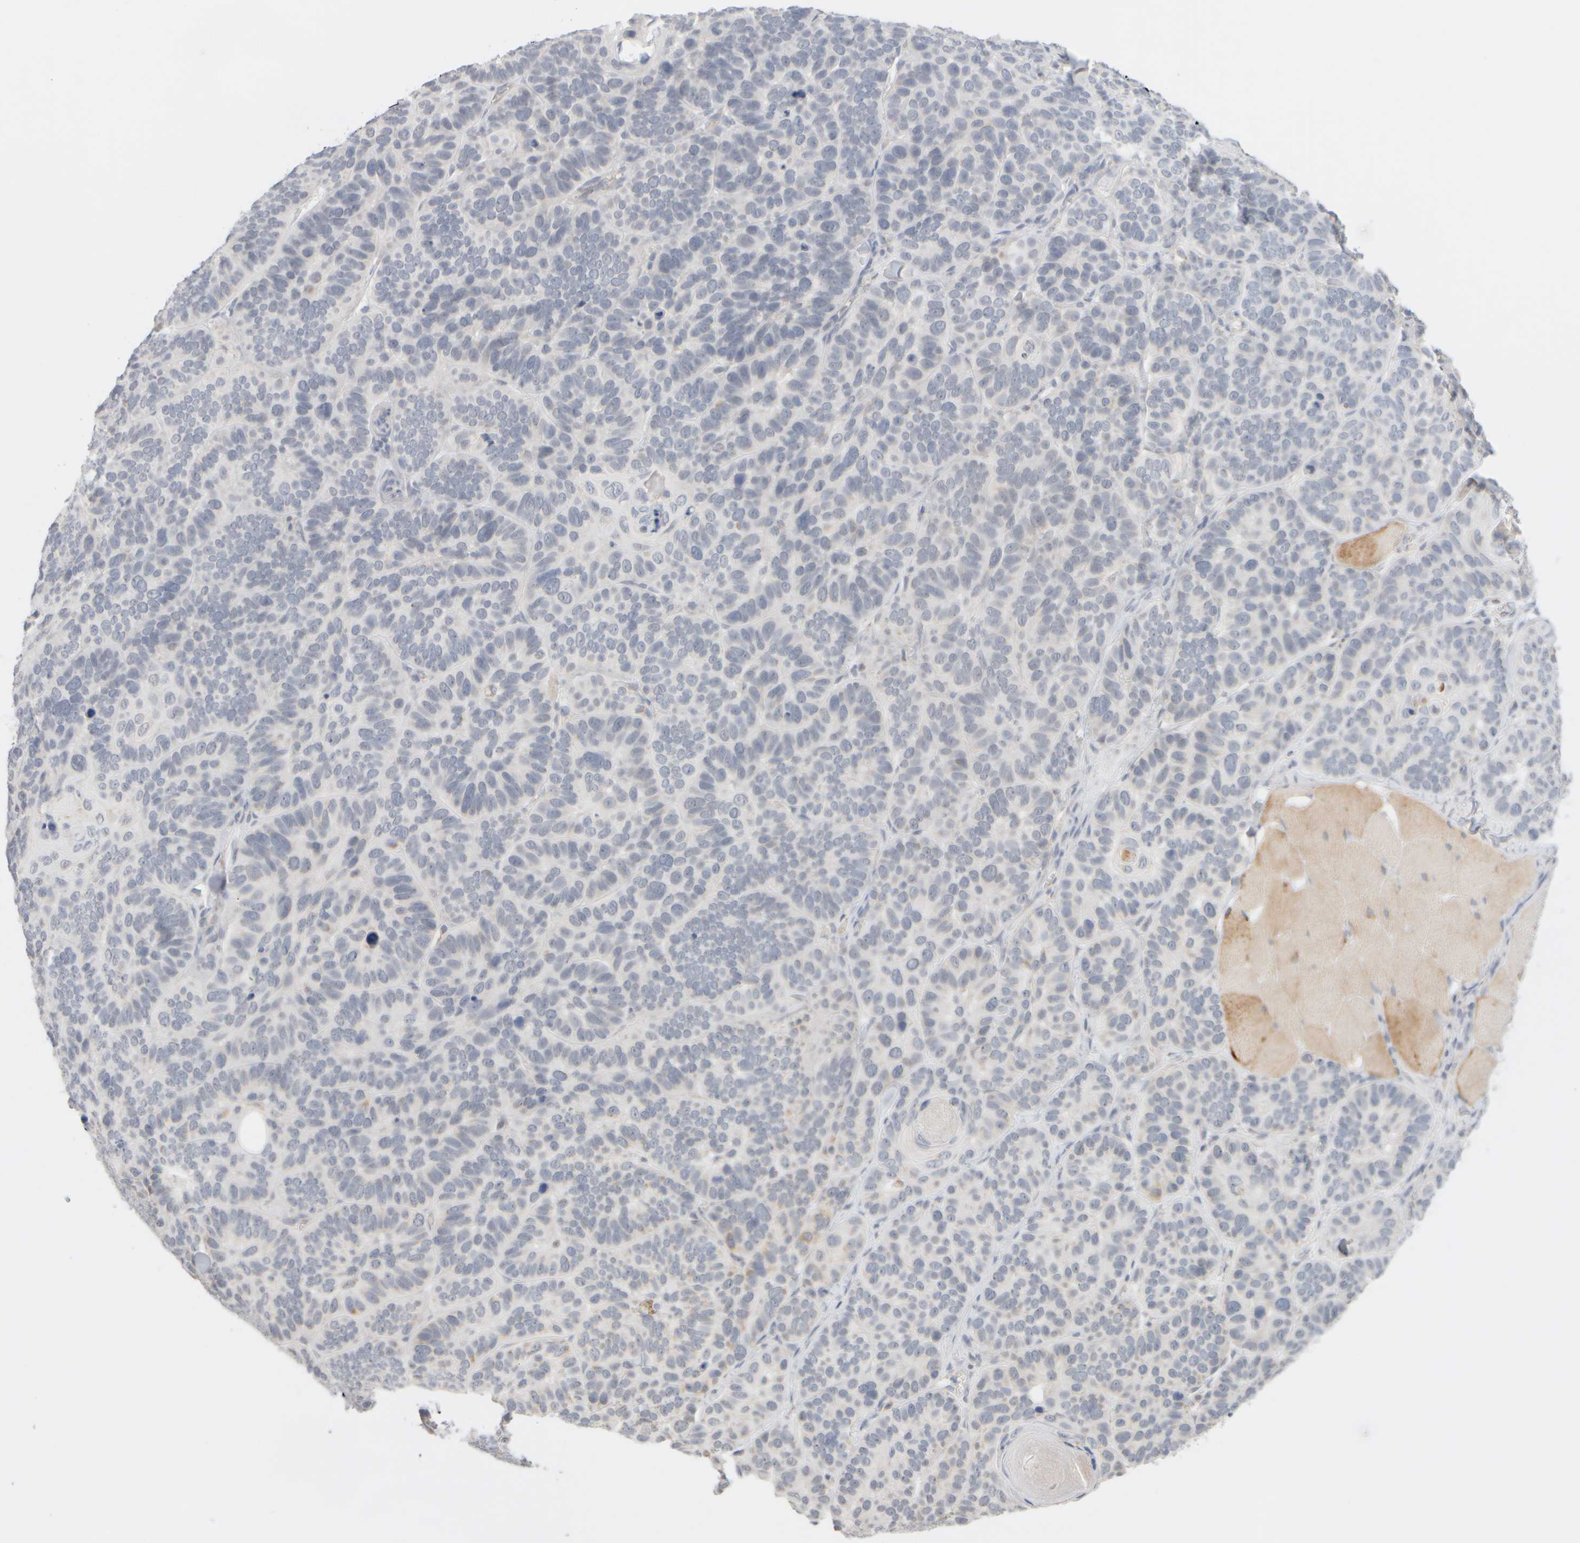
{"staining": {"intensity": "negative", "quantity": "none", "location": "none"}, "tissue": "skin cancer", "cell_type": "Tumor cells", "image_type": "cancer", "snomed": [{"axis": "morphology", "description": "Basal cell carcinoma"}, {"axis": "topography", "description": "Skin"}], "caption": "Human skin basal cell carcinoma stained for a protein using IHC exhibits no staining in tumor cells.", "gene": "ZNF112", "patient": {"sex": "male", "age": 62}}